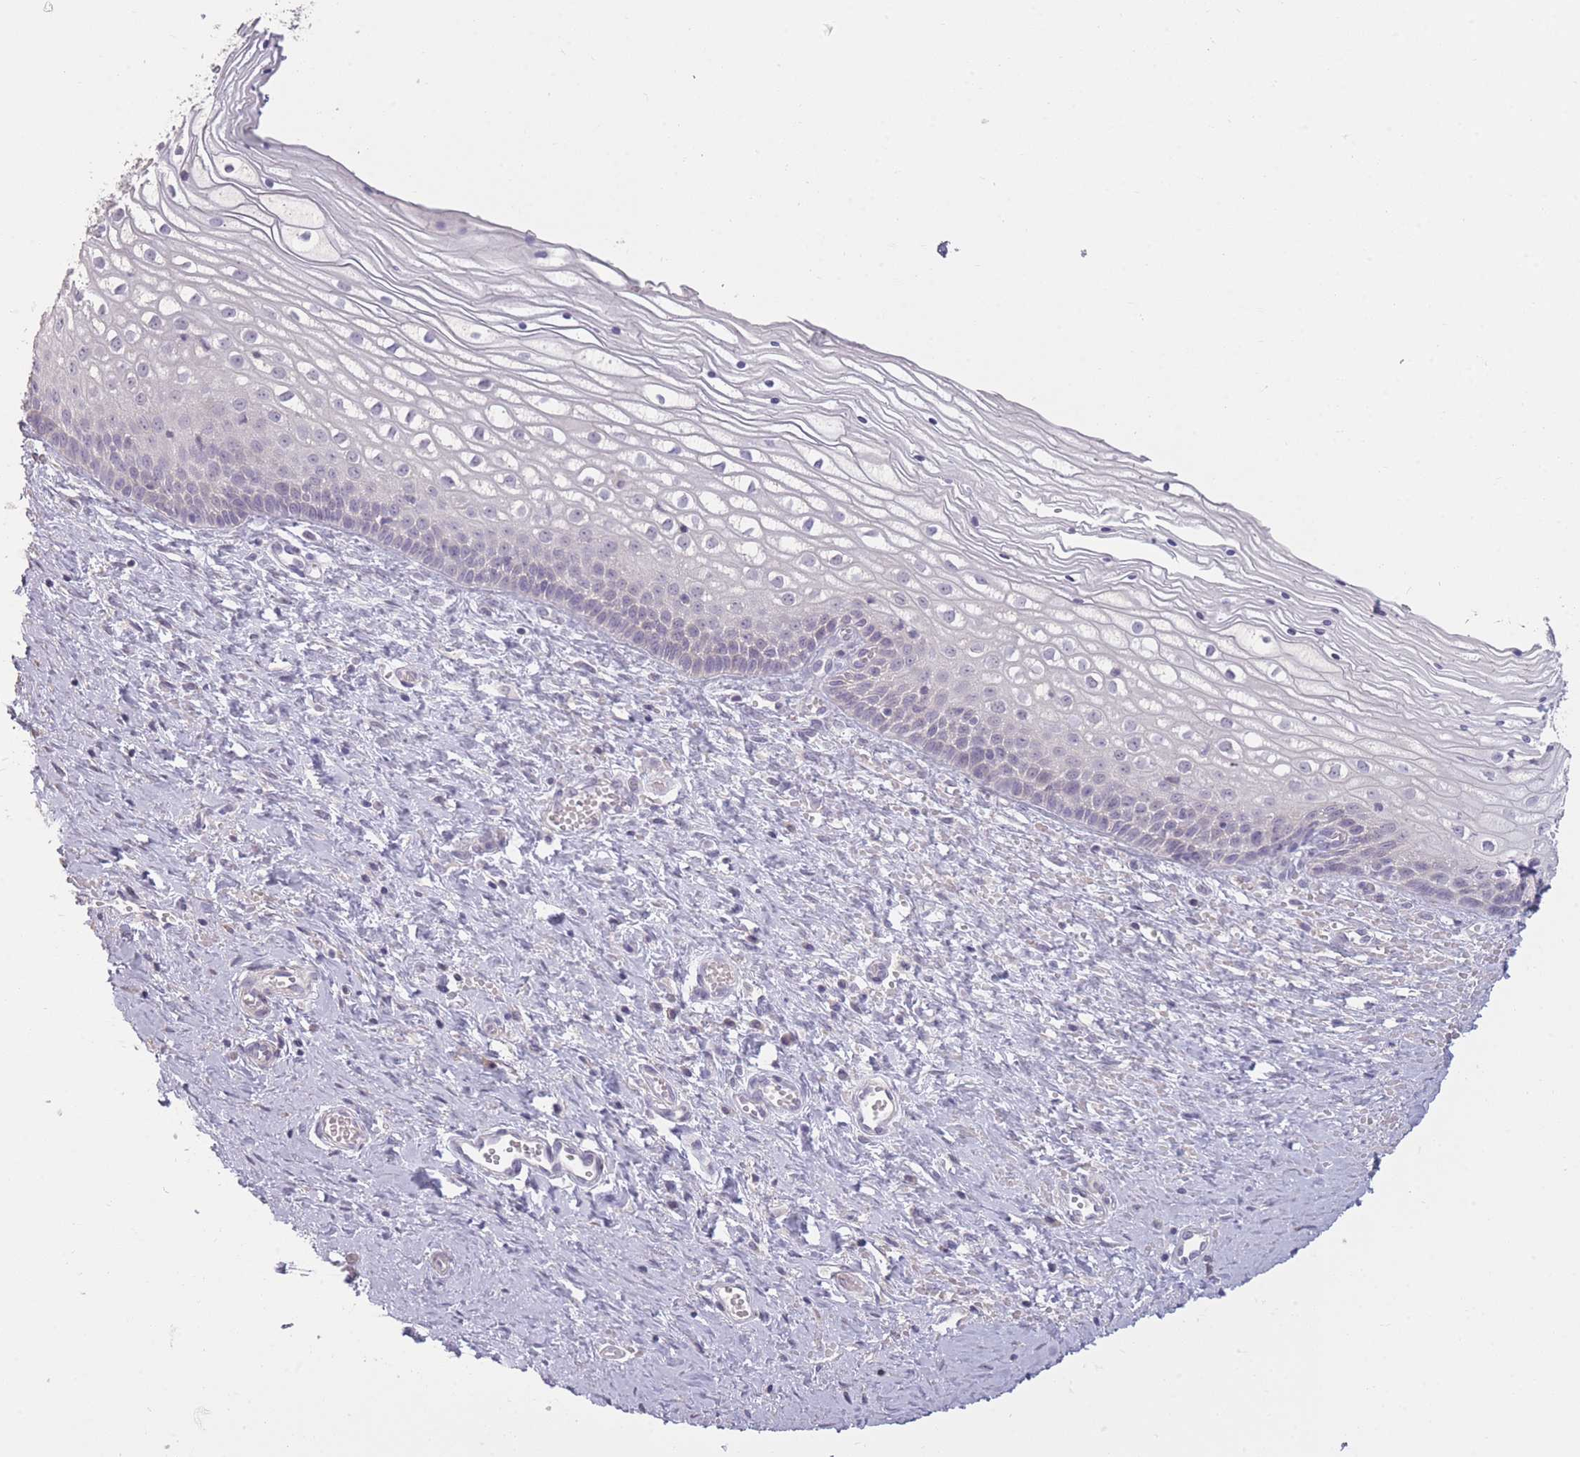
{"staining": {"intensity": "negative", "quantity": "none", "location": "none"}, "tissue": "vagina", "cell_type": "Squamous epithelial cells", "image_type": "normal", "snomed": [{"axis": "morphology", "description": "Normal tissue, NOS"}, {"axis": "topography", "description": "Vagina"}], "caption": "Immunohistochemical staining of unremarkable vagina displays no significant positivity in squamous epithelial cells.", "gene": "ZBTB24", "patient": {"sex": "female", "age": 59}}